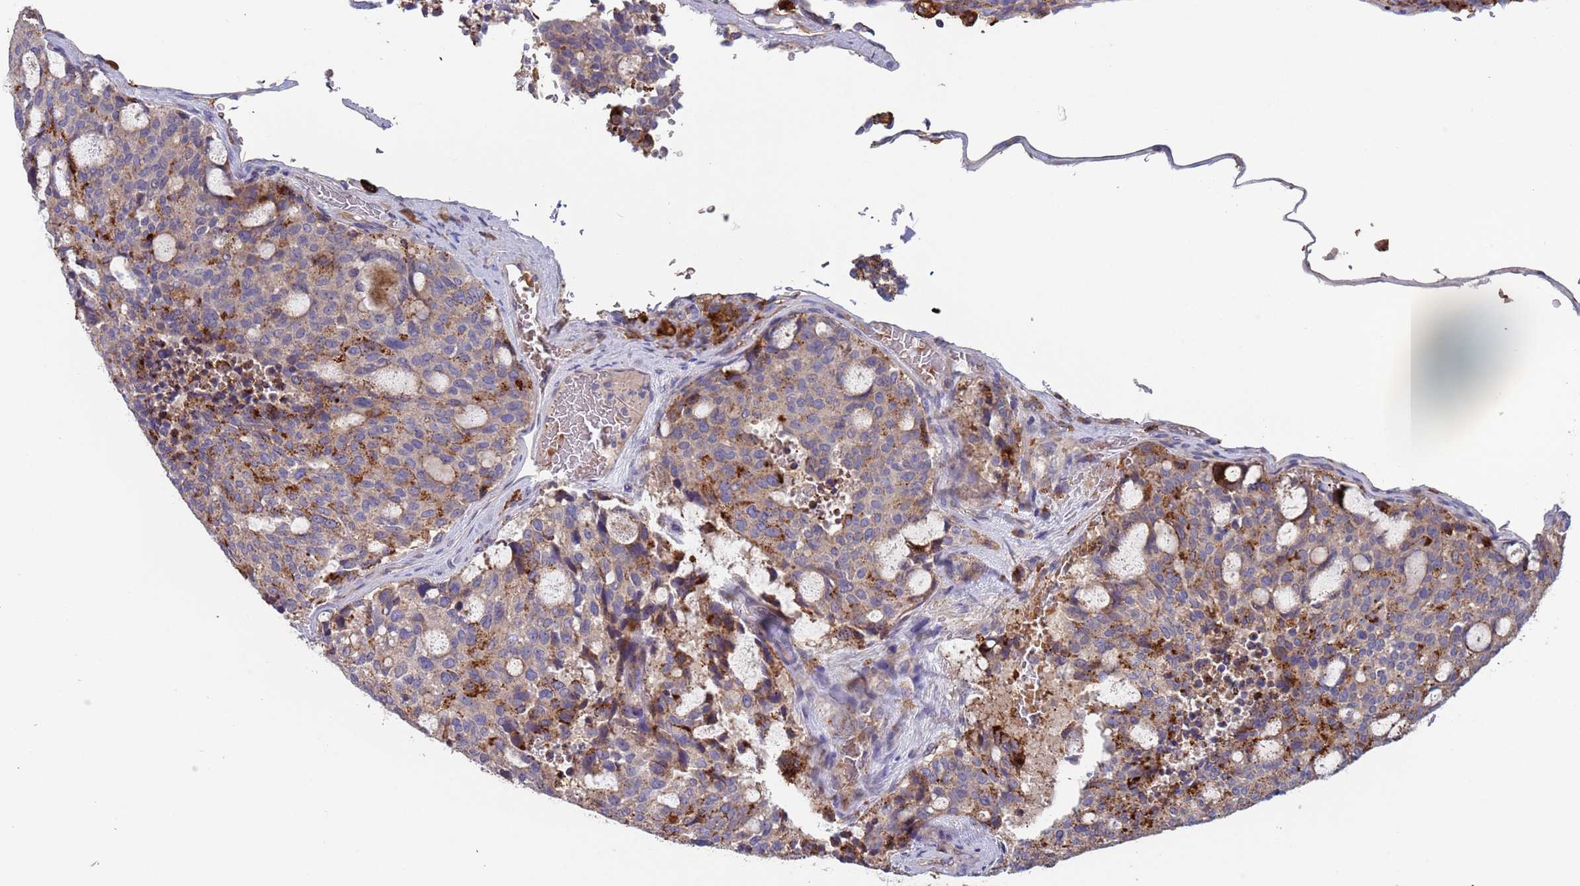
{"staining": {"intensity": "moderate", "quantity": "<25%", "location": "cytoplasmic/membranous"}, "tissue": "carcinoid", "cell_type": "Tumor cells", "image_type": "cancer", "snomed": [{"axis": "morphology", "description": "Carcinoid, malignant, NOS"}, {"axis": "topography", "description": "Pancreas"}], "caption": "About <25% of tumor cells in carcinoid (malignant) display moderate cytoplasmic/membranous protein staining as visualized by brown immunohistochemical staining.", "gene": "MALRD1", "patient": {"sex": "female", "age": 54}}